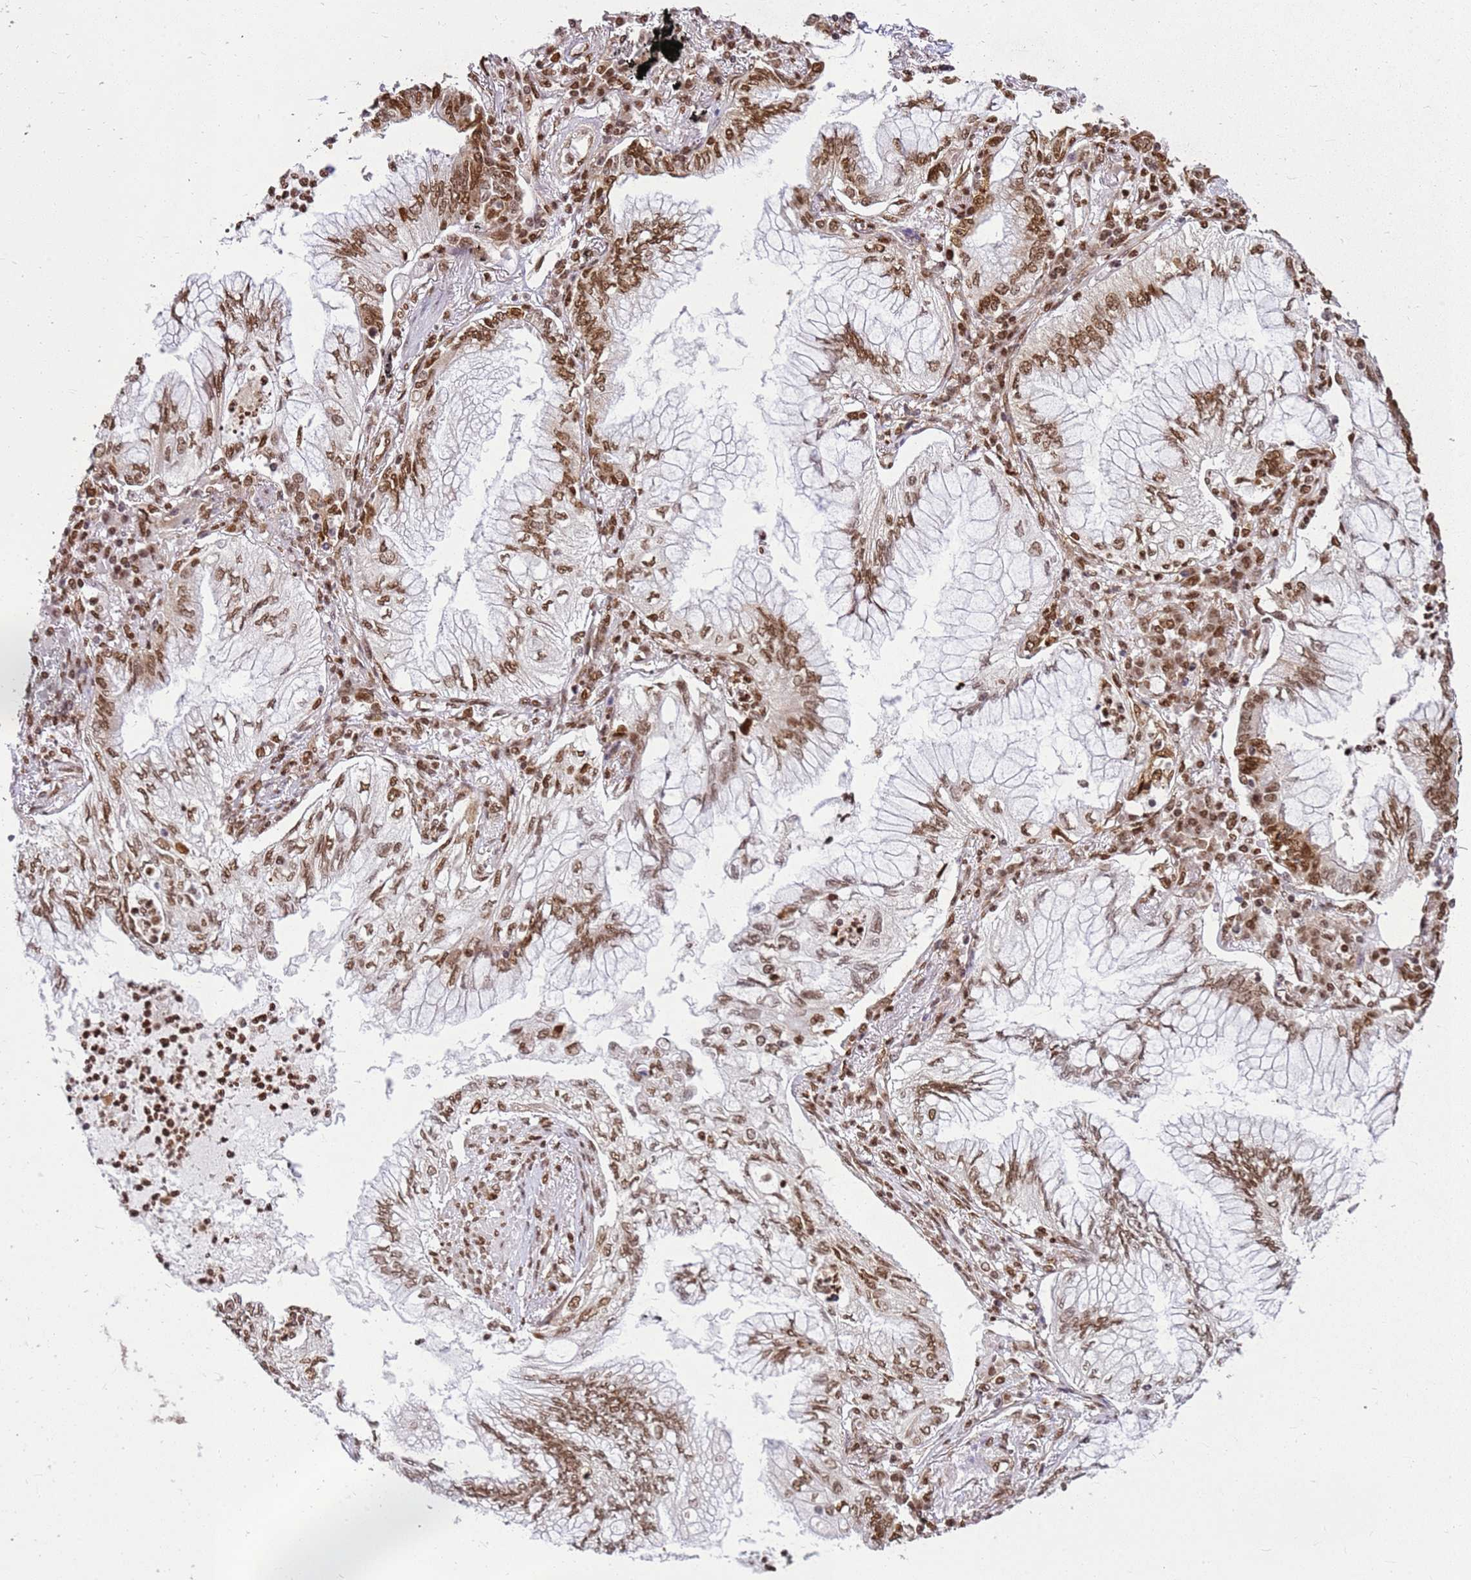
{"staining": {"intensity": "moderate", "quantity": ">75%", "location": "nuclear"}, "tissue": "lung cancer", "cell_type": "Tumor cells", "image_type": "cancer", "snomed": [{"axis": "morphology", "description": "Adenocarcinoma, NOS"}, {"axis": "topography", "description": "Lung"}], "caption": "An IHC photomicrograph of tumor tissue is shown. Protein staining in brown labels moderate nuclear positivity in lung cancer (adenocarcinoma) within tumor cells.", "gene": "APEX1", "patient": {"sex": "female", "age": 70}}